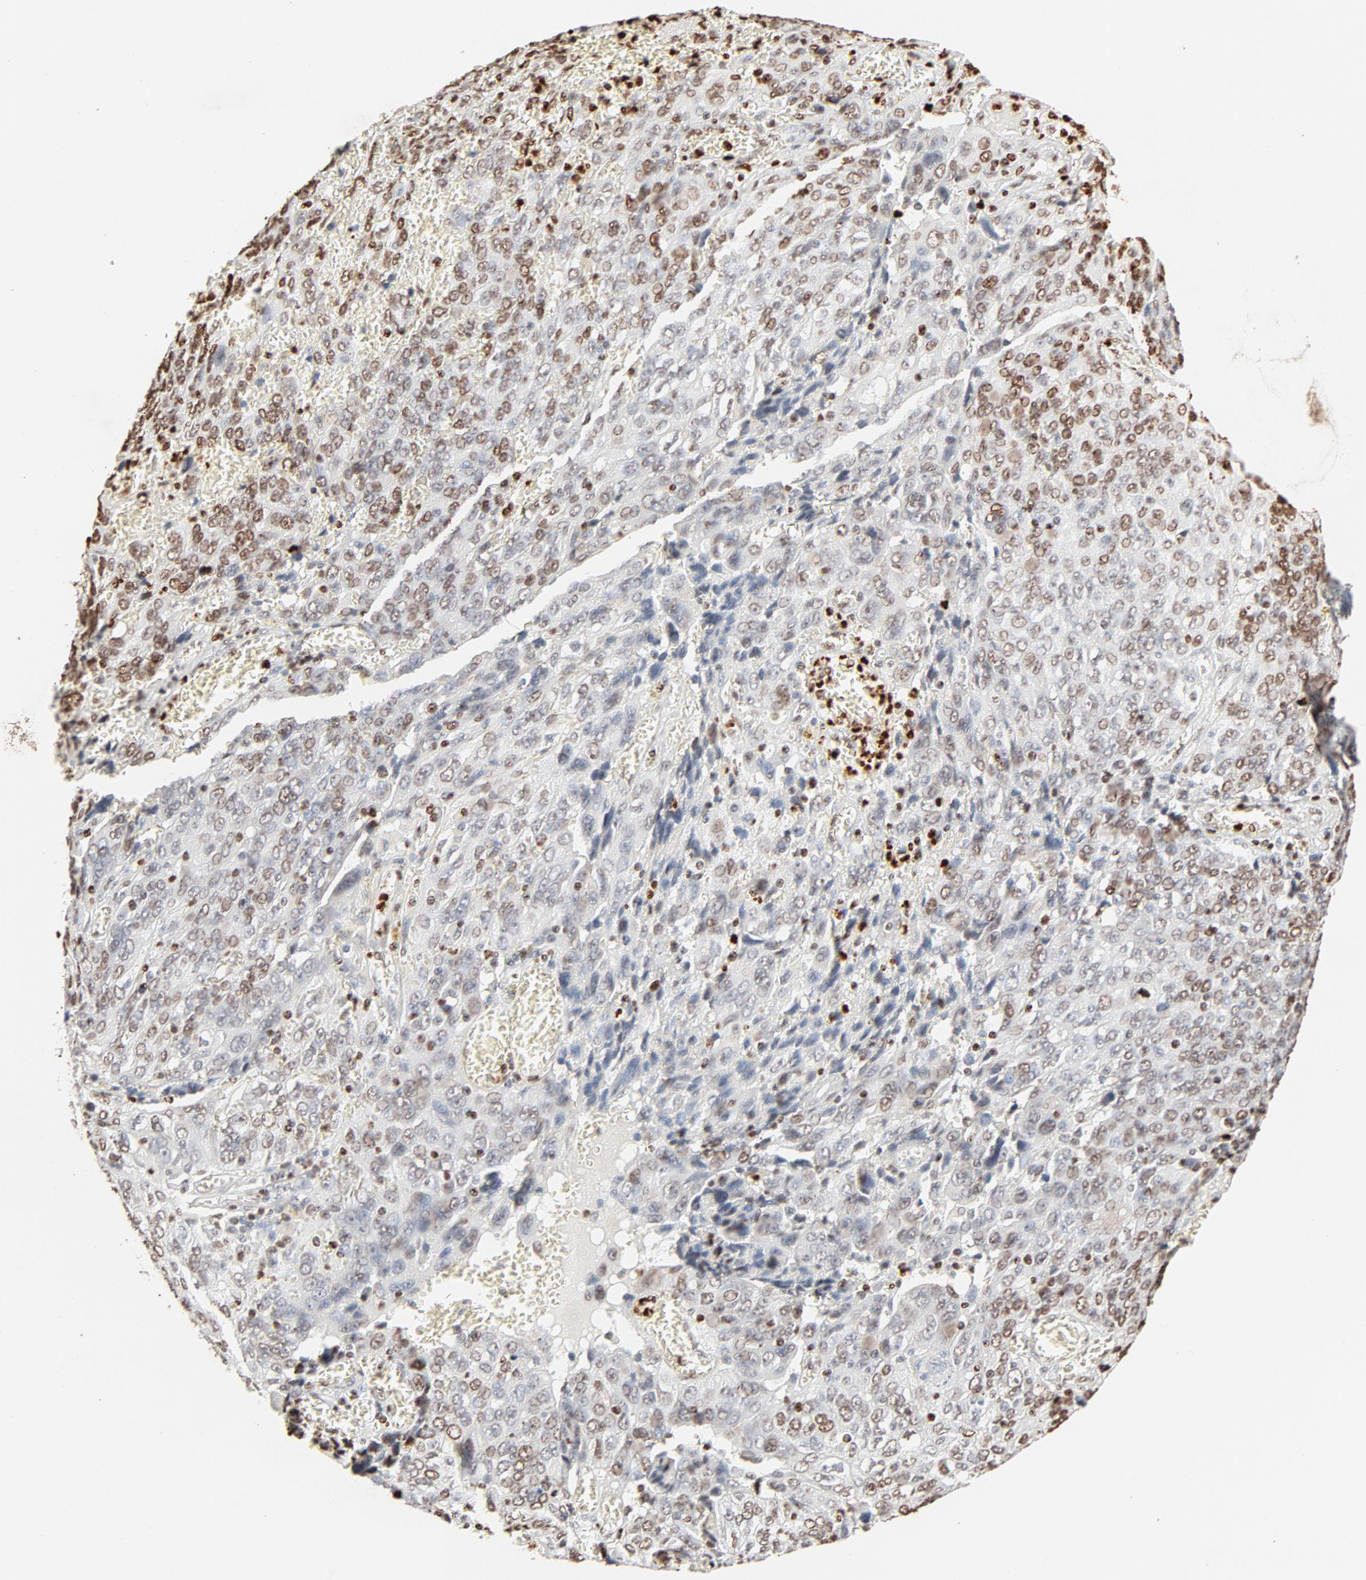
{"staining": {"intensity": "moderate", "quantity": "25%-75%", "location": "nuclear"}, "tissue": "ovarian cancer", "cell_type": "Tumor cells", "image_type": "cancer", "snomed": [{"axis": "morphology", "description": "Carcinoma, endometroid"}, {"axis": "topography", "description": "Ovary"}], "caption": "Immunohistochemical staining of ovarian cancer (endometroid carcinoma) shows medium levels of moderate nuclear expression in about 25%-75% of tumor cells.", "gene": "HMGB2", "patient": {"sex": "female", "age": 75}}